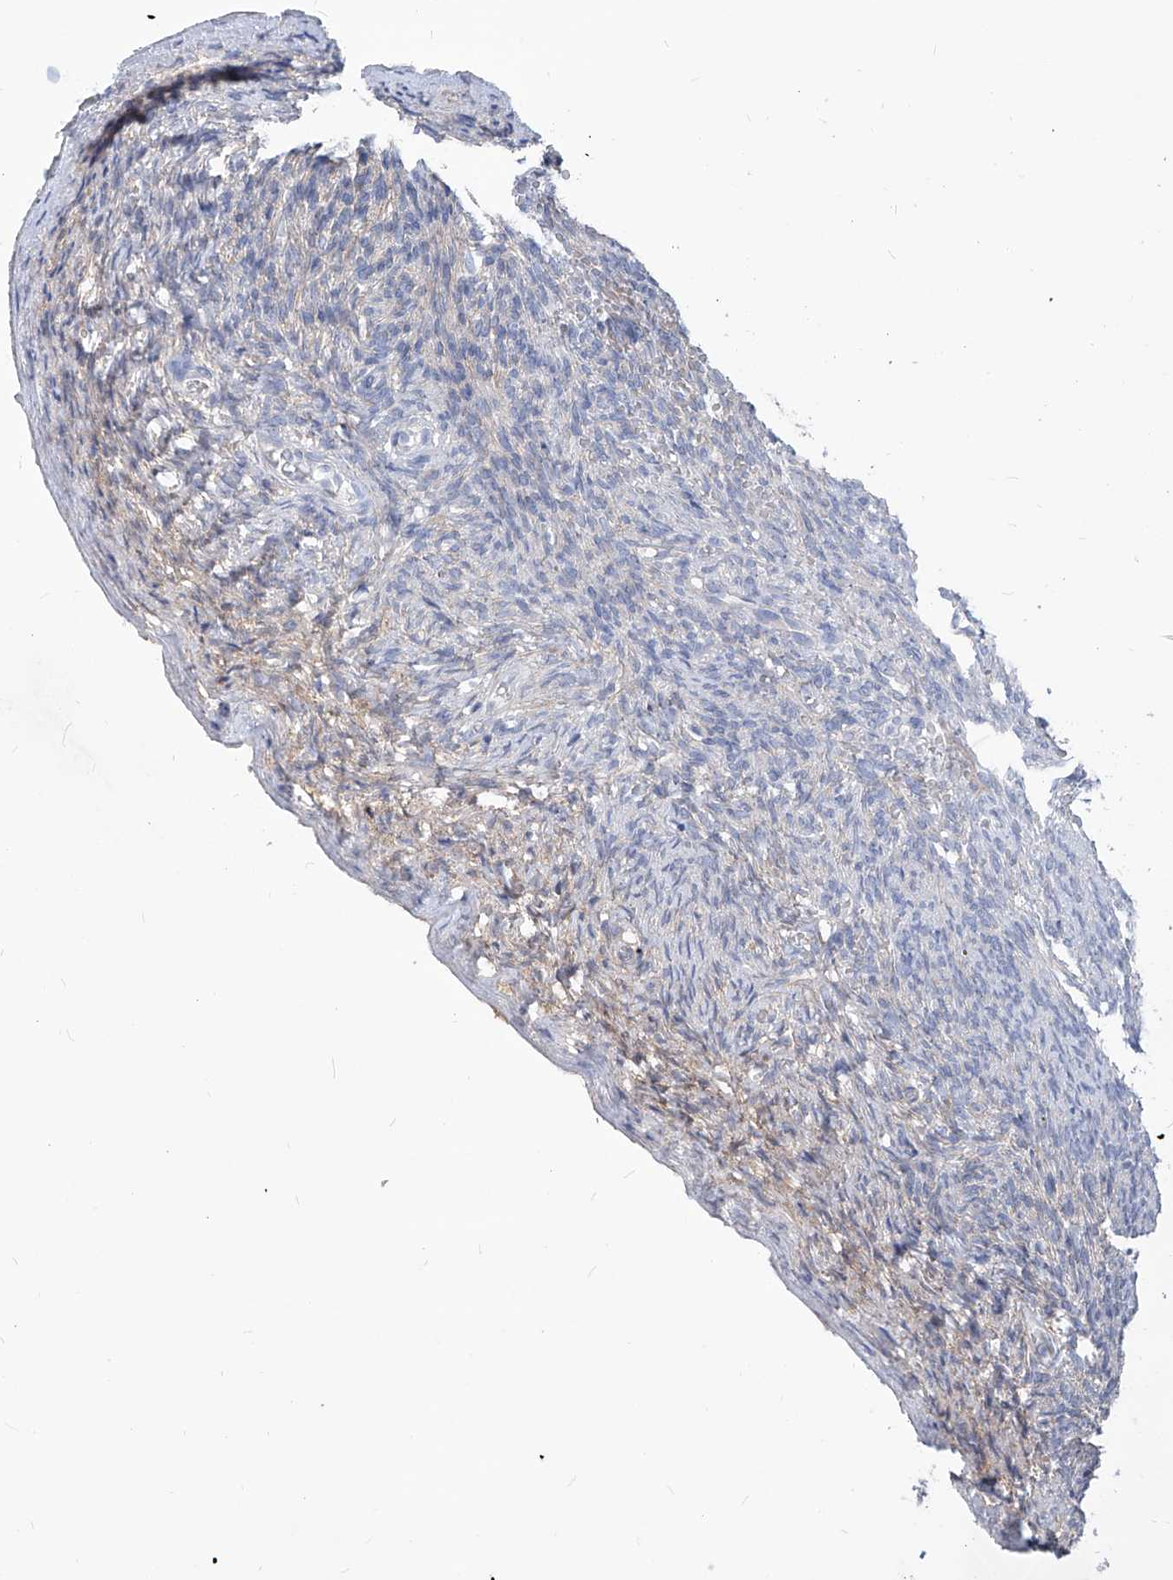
{"staining": {"intensity": "negative", "quantity": "none", "location": "none"}, "tissue": "ovary", "cell_type": "Ovarian stroma cells", "image_type": "normal", "snomed": [{"axis": "morphology", "description": "Normal tissue, NOS"}, {"axis": "topography", "description": "Ovary"}], "caption": "Immunohistochemistry (IHC) histopathology image of benign ovary: ovary stained with DAB (3,3'-diaminobenzidine) shows no significant protein positivity in ovarian stroma cells.", "gene": "AKAP10", "patient": {"sex": "female", "age": 34}}